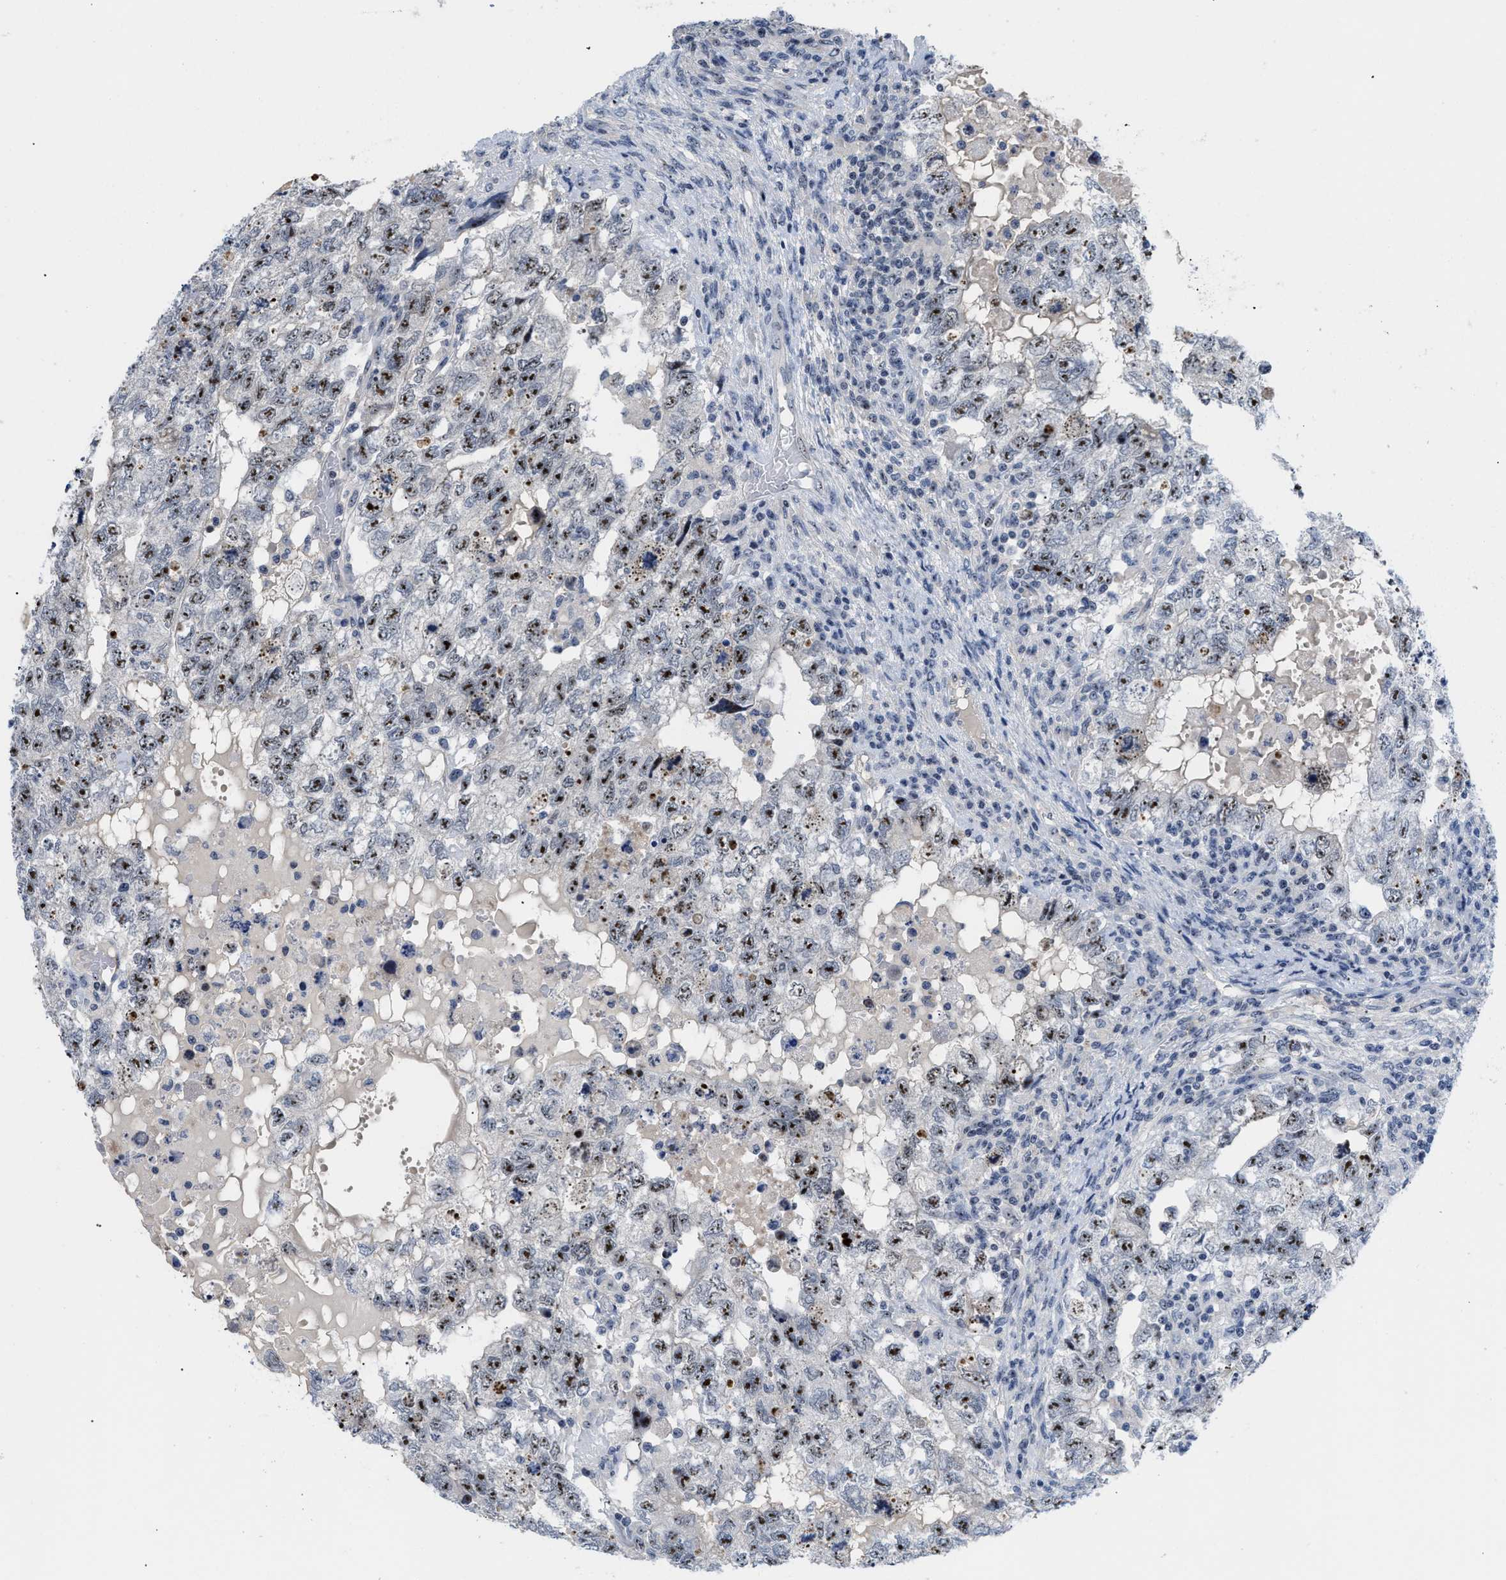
{"staining": {"intensity": "strong", "quantity": "25%-75%", "location": "nuclear"}, "tissue": "testis cancer", "cell_type": "Tumor cells", "image_type": "cancer", "snomed": [{"axis": "morphology", "description": "Carcinoma, Embryonal, NOS"}, {"axis": "topography", "description": "Testis"}], "caption": "Immunohistochemical staining of human testis embryonal carcinoma displays strong nuclear protein staining in approximately 25%-75% of tumor cells. (DAB (3,3'-diaminobenzidine) = brown stain, brightfield microscopy at high magnification).", "gene": "NOP58", "patient": {"sex": "male", "age": 36}}